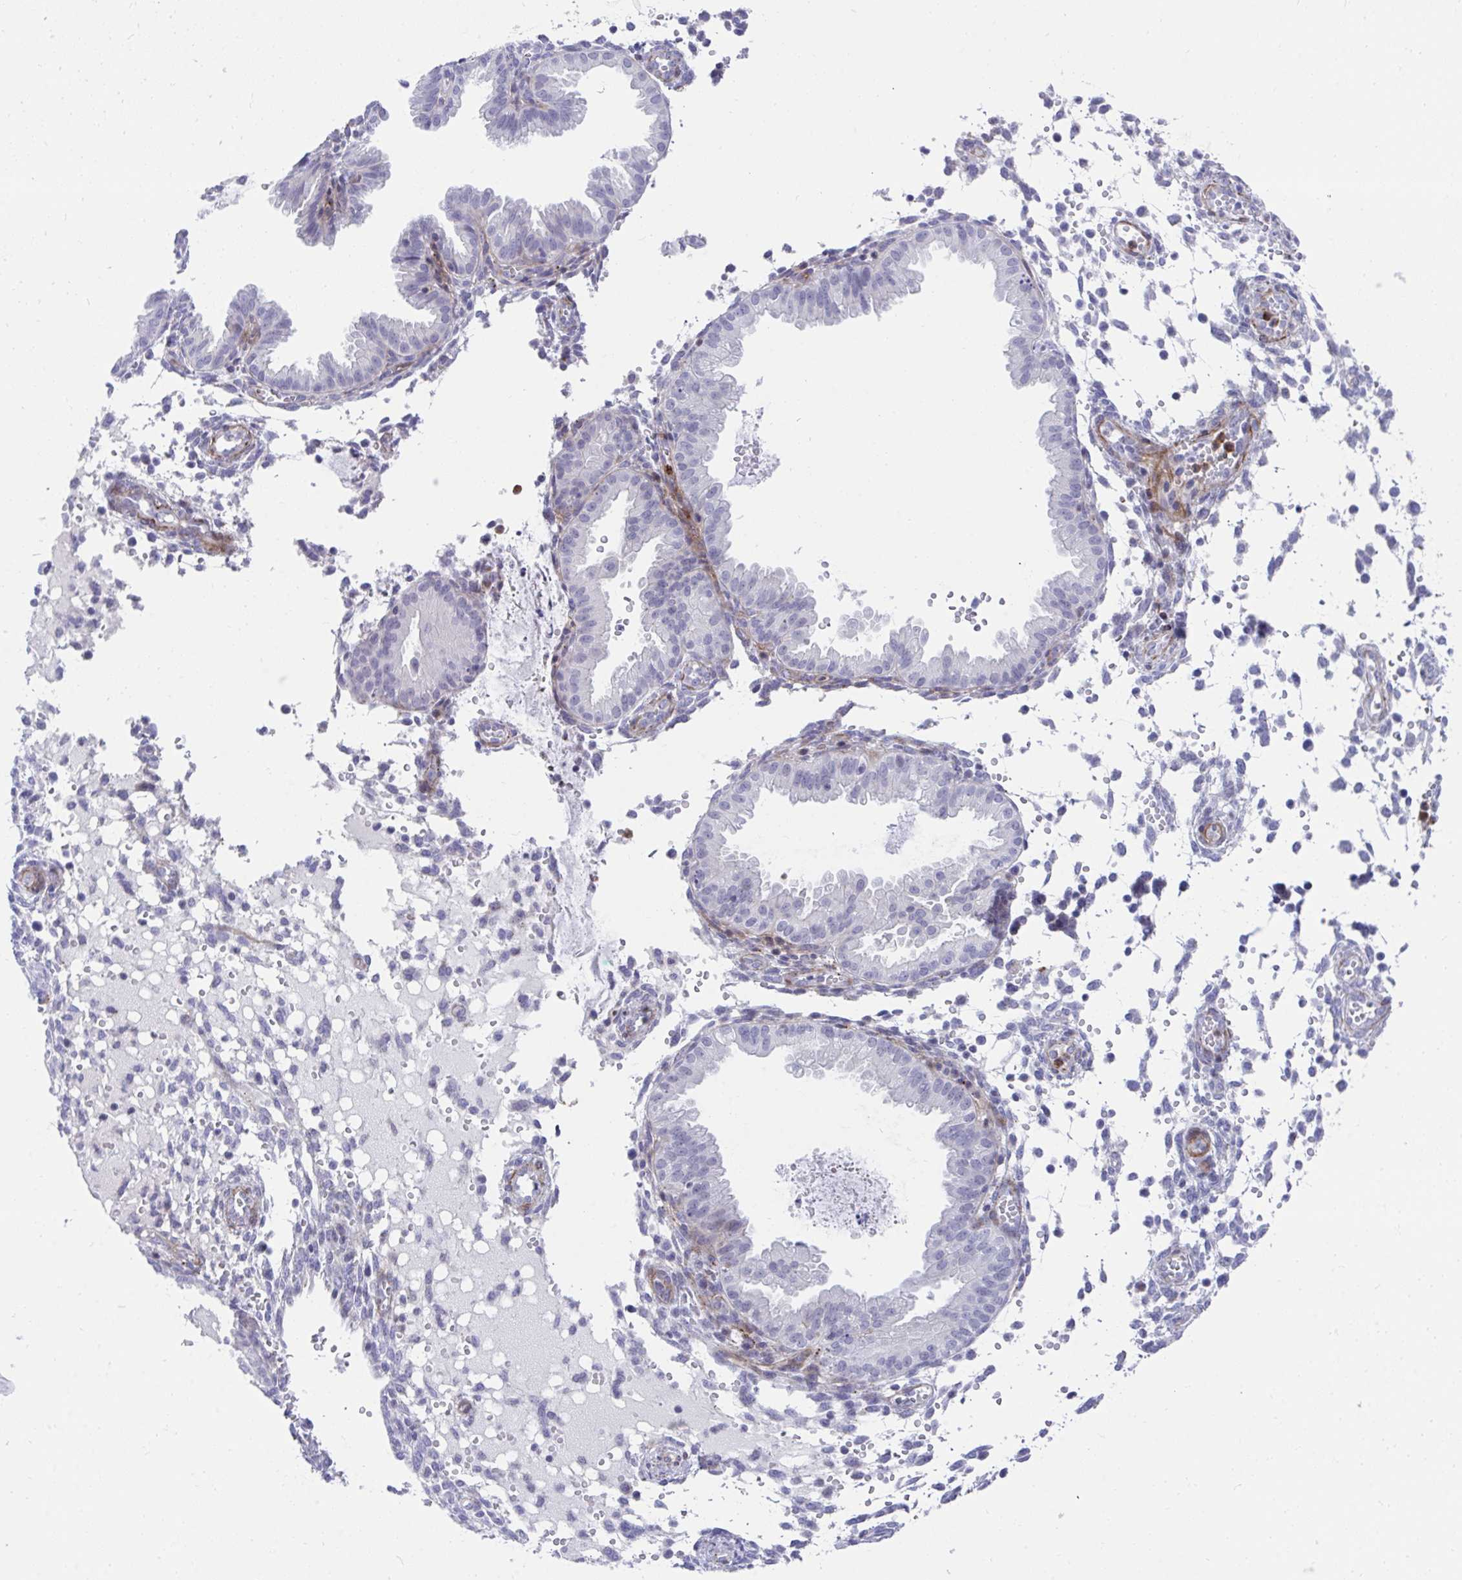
{"staining": {"intensity": "negative", "quantity": "none", "location": "none"}, "tissue": "endometrium", "cell_type": "Cells in endometrial stroma", "image_type": "normal", "snomed": [{"axis": "morphology", "description": "Normal tissue, NOS"}, {"axis": "topography", "description": "Endometrium"}], "caption": "The photomicrograph demonstrates no significant positivity in cells in endometrial stroma of endometrium. (DAB IHC with hematoxylin counter stain).", "gene": "CSTB", "patient": {"sex": "female", "age": 33}}